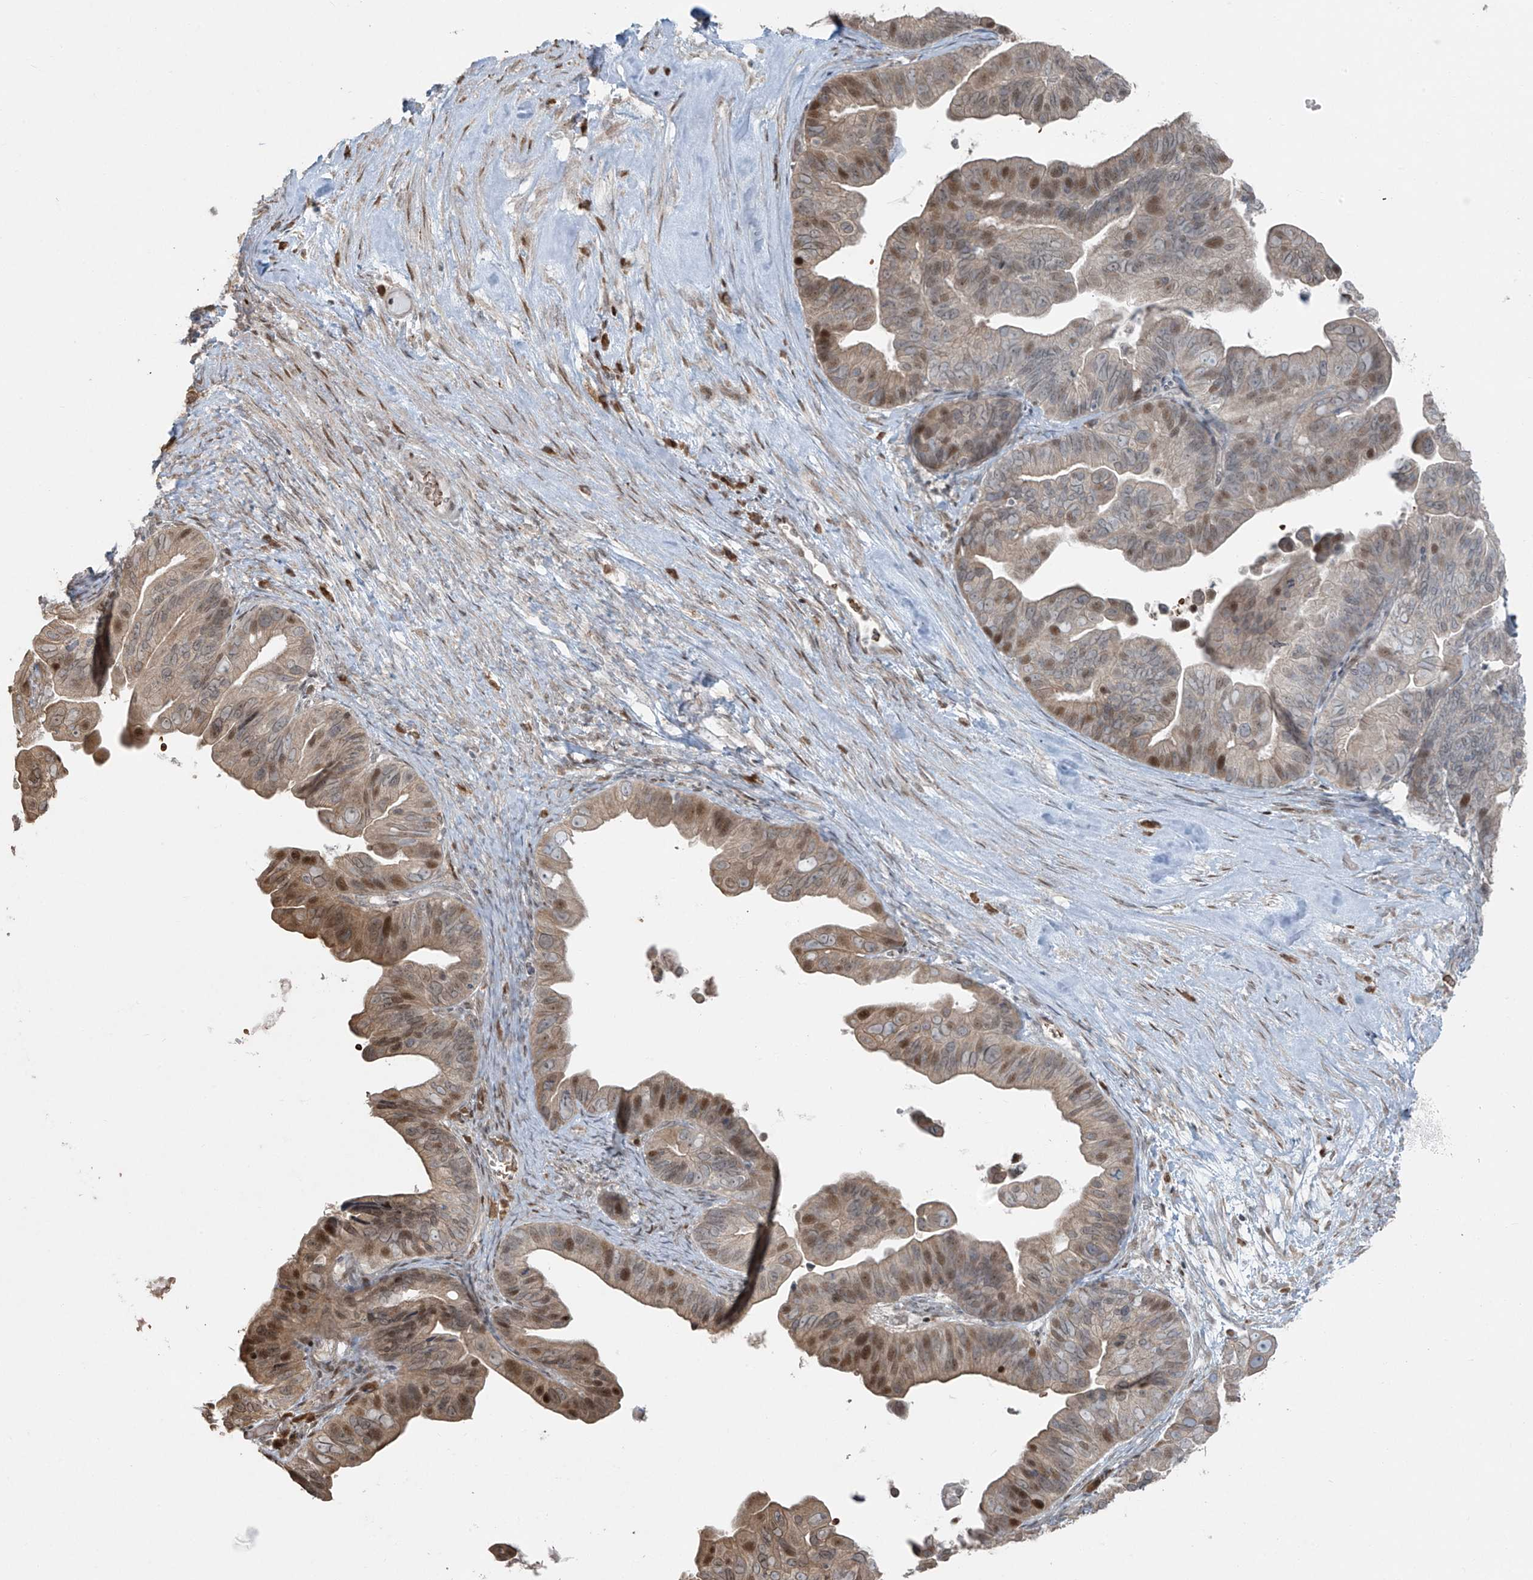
{"staining": {"intensity": "moderate", "quantity": "25%-75%", "location": "cytoplasmic/membranous,nuclear"}, "tissue": "ovarian cancer", "cell_type": "Tumor cells", "image_type": "cancer", "snomed": [{"axis": "morphology", "description": "Cystadenocarcinoma, serous, NOS"}, {"axis": "topography", "description": "Ovary"}], "caption": "Protein expression analysis of ovarian cancer (serous cystadenocarcinoma) displays moderate cytoplasmic/membranous and nuclear positivity in about 25%-75% of tumor cells.", "gene": "TTC22", "patient": {"sex": "female", "age": 56}}